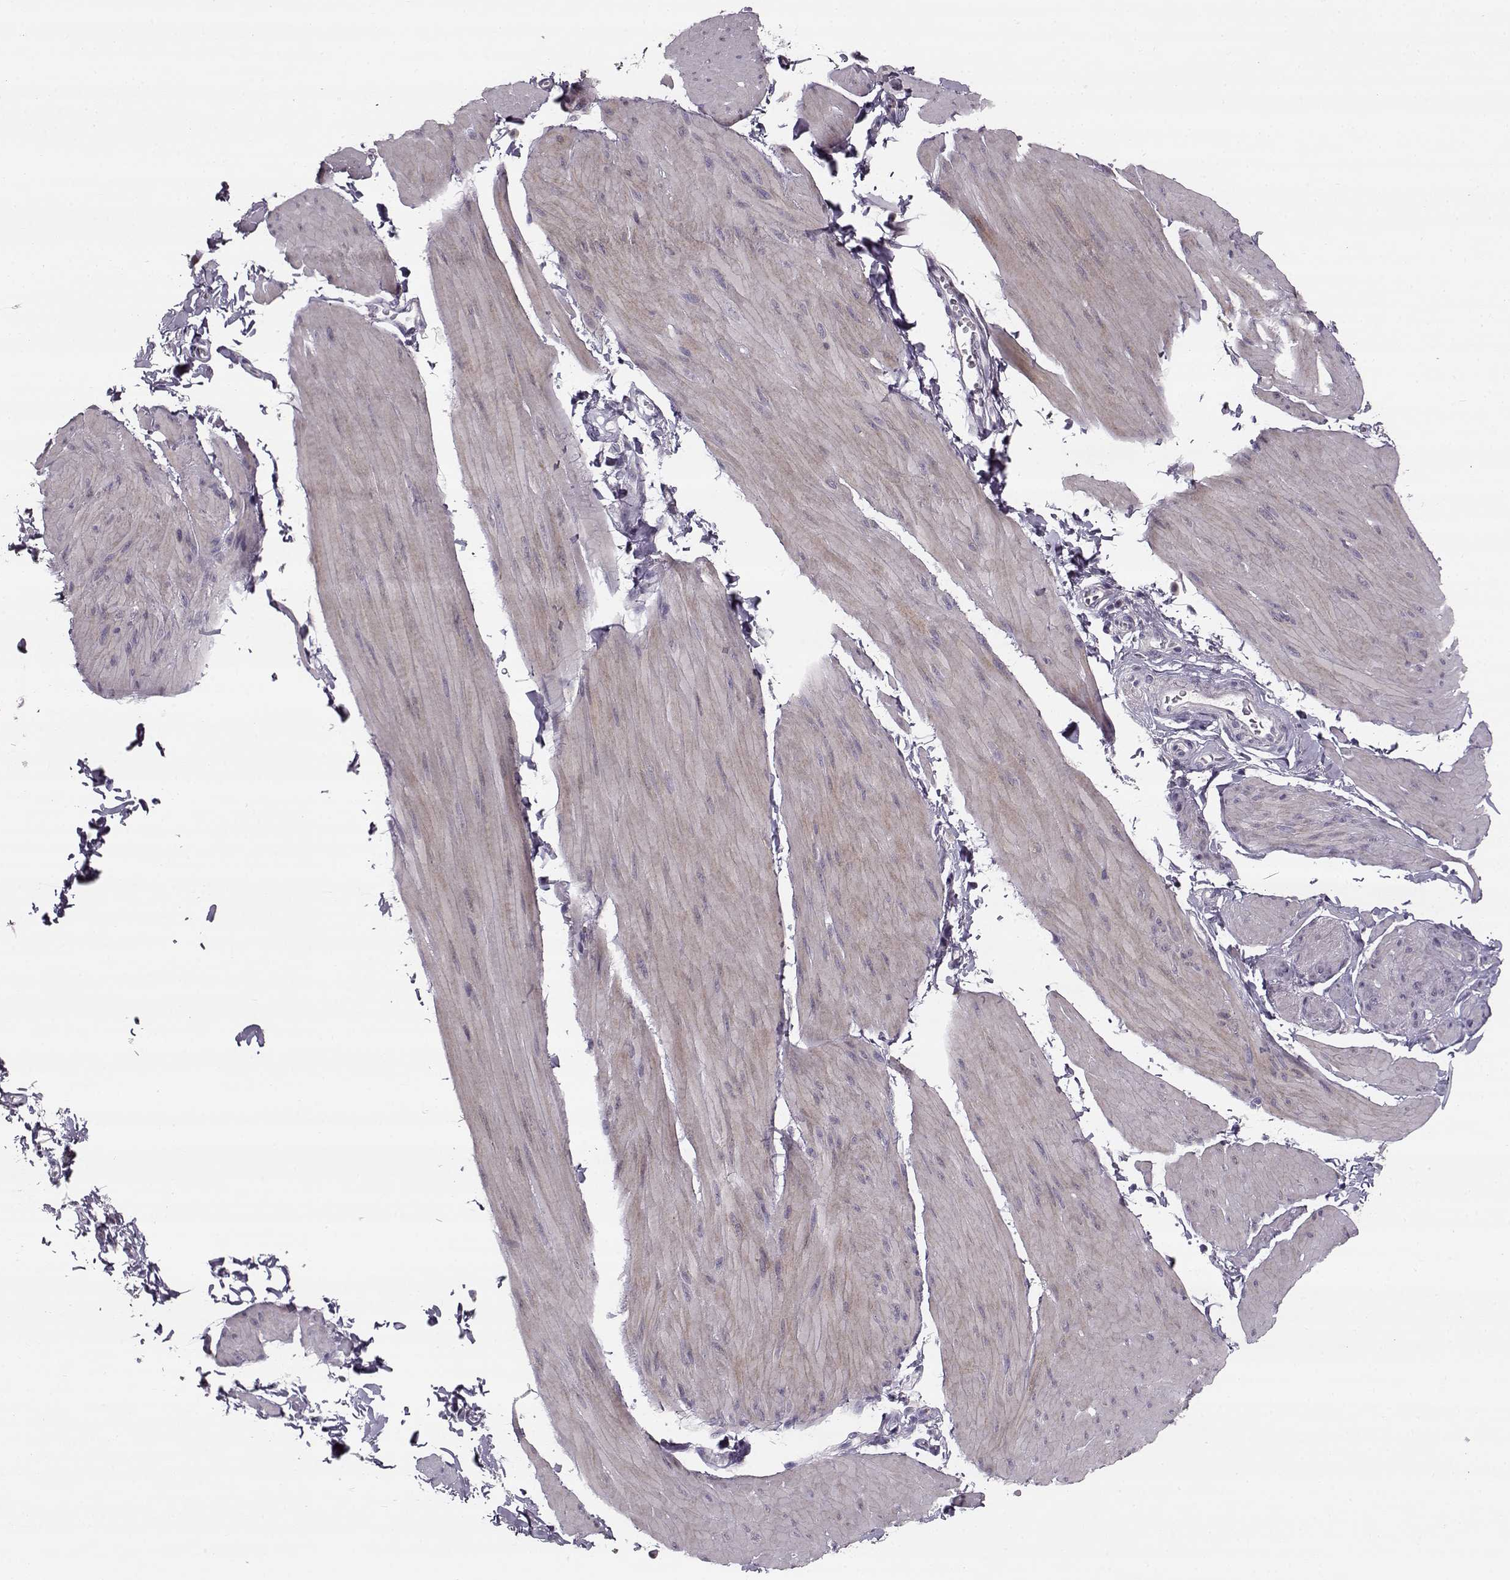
{"staining": {"intensity": "negative", "quantity": "none", "location": "none"}, "tissue": "smooth muscle", "cell_type": "Smooth muscle cells", "image_type": "normal", "snomed": [{"axis": "morphology", "description": "Normal tissue, NOS"}, {"axis": "topography", "description": "Adipose tissue"}, {"axis": "topography", "description": "Smooth muscle"}, {"axis": "topography", "description": "Peripheral nerve tissue"}], "caption": "Immunohistochemistry photomicrograph of benign human smooth muscle stained for a protein (brown), which shows no expression in smooth muscle cells.", "gene": "MAP6D1", "patient": {"sex": "male", "age": 83}}